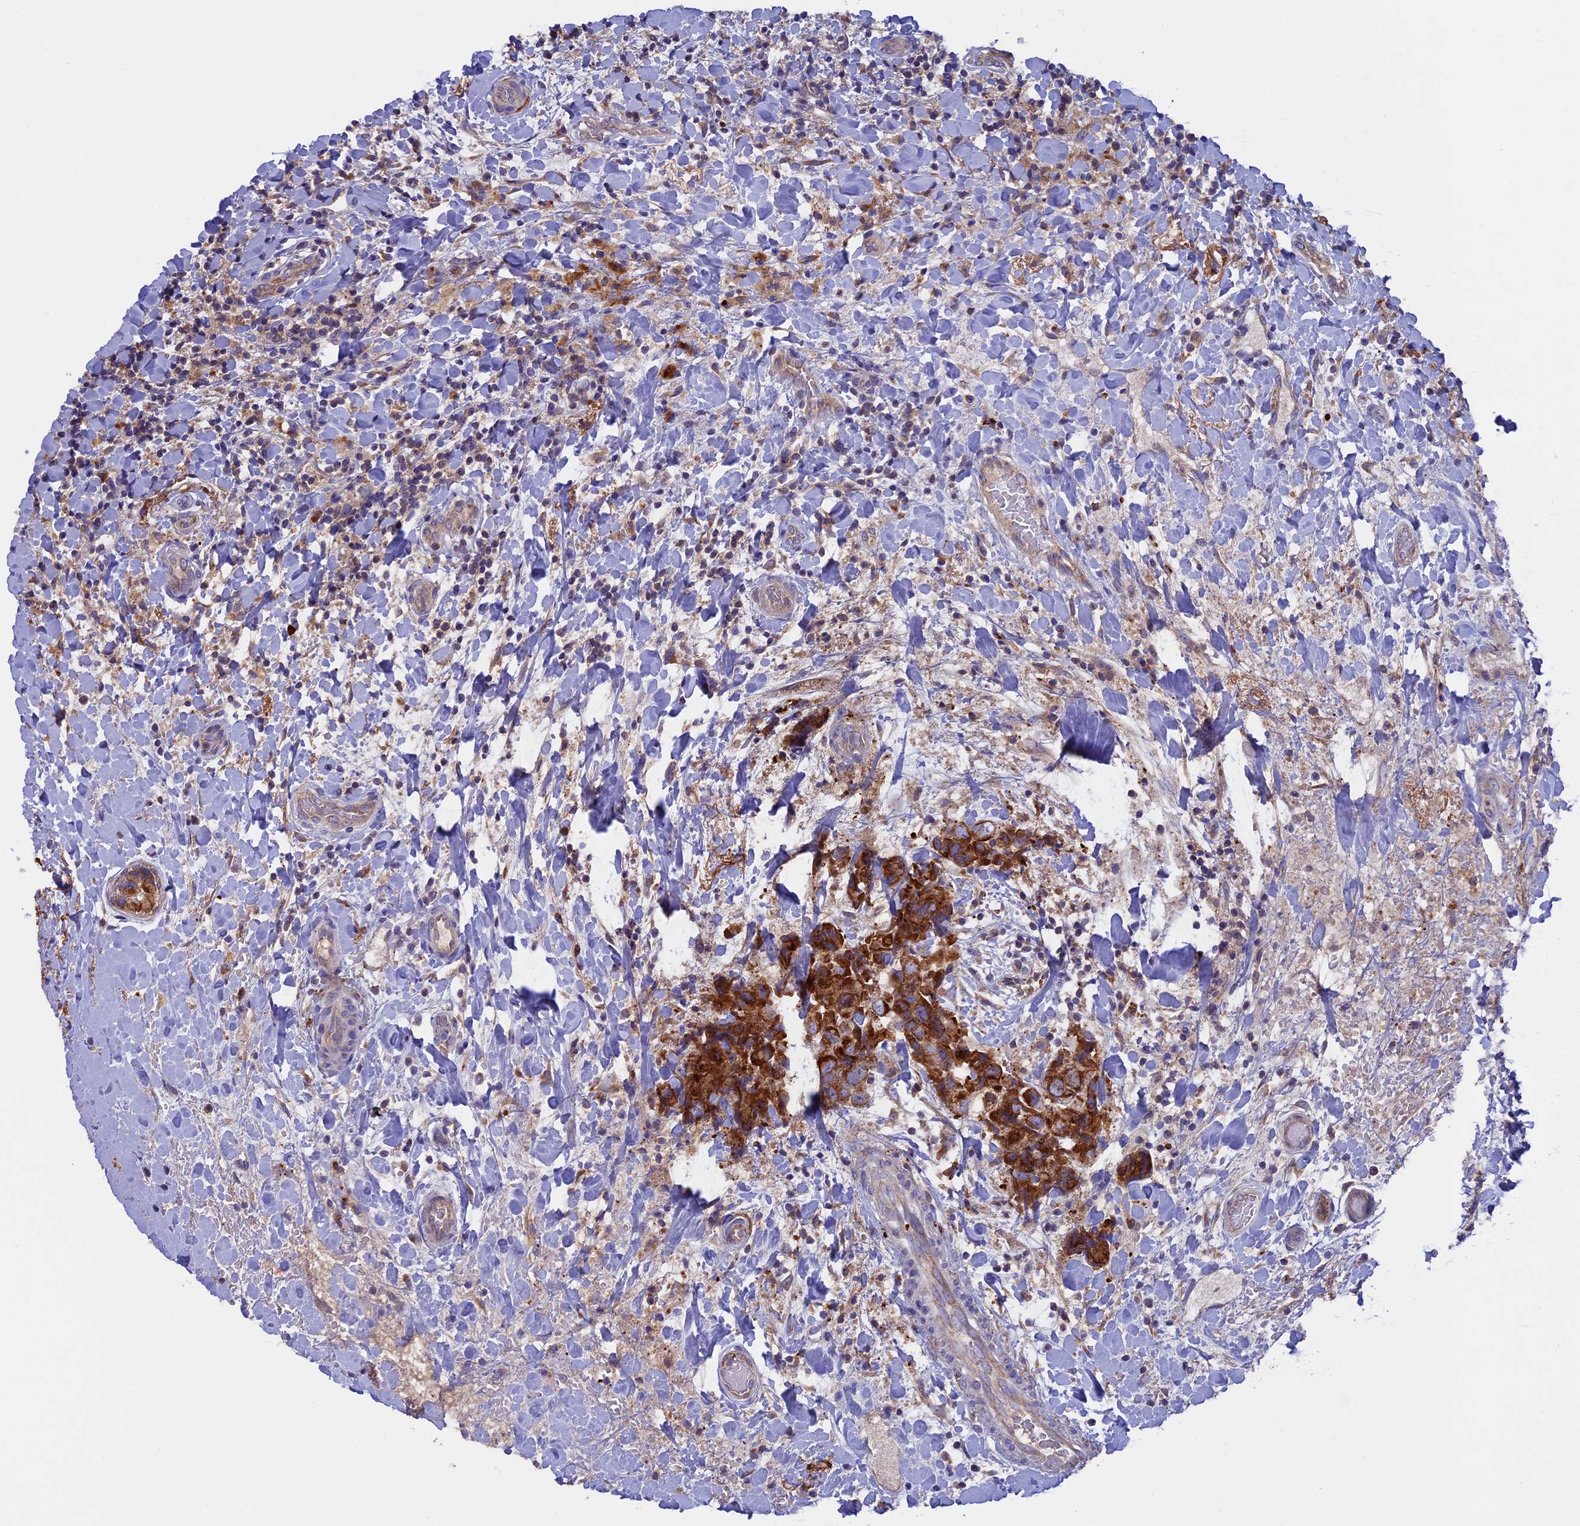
{"staining": {"intensity": "strong", "quantity": ">75%", "location": "cytoplasmic/membranous"}, "tissue": "breast cancer", "cell_type": "Tumor cells", "image_type": "cancer", "snomed": [{"axis": "morphology", "description": "Normal tissue, NOS"}, {"axis": "morphology", "description": "Duct carcinoma"}, {"axis": "topography", "description": "Breast"}], "caption": "High-power microscopy captured an immunohistochemistry photomicrograph of invasive ductal carcinoma (breast), revealing strong cytoplasmic/membranous staining in about >75% of tumor cells.", "gene": "PTPN9", "patient": {"sex": "female", "age": 62}}